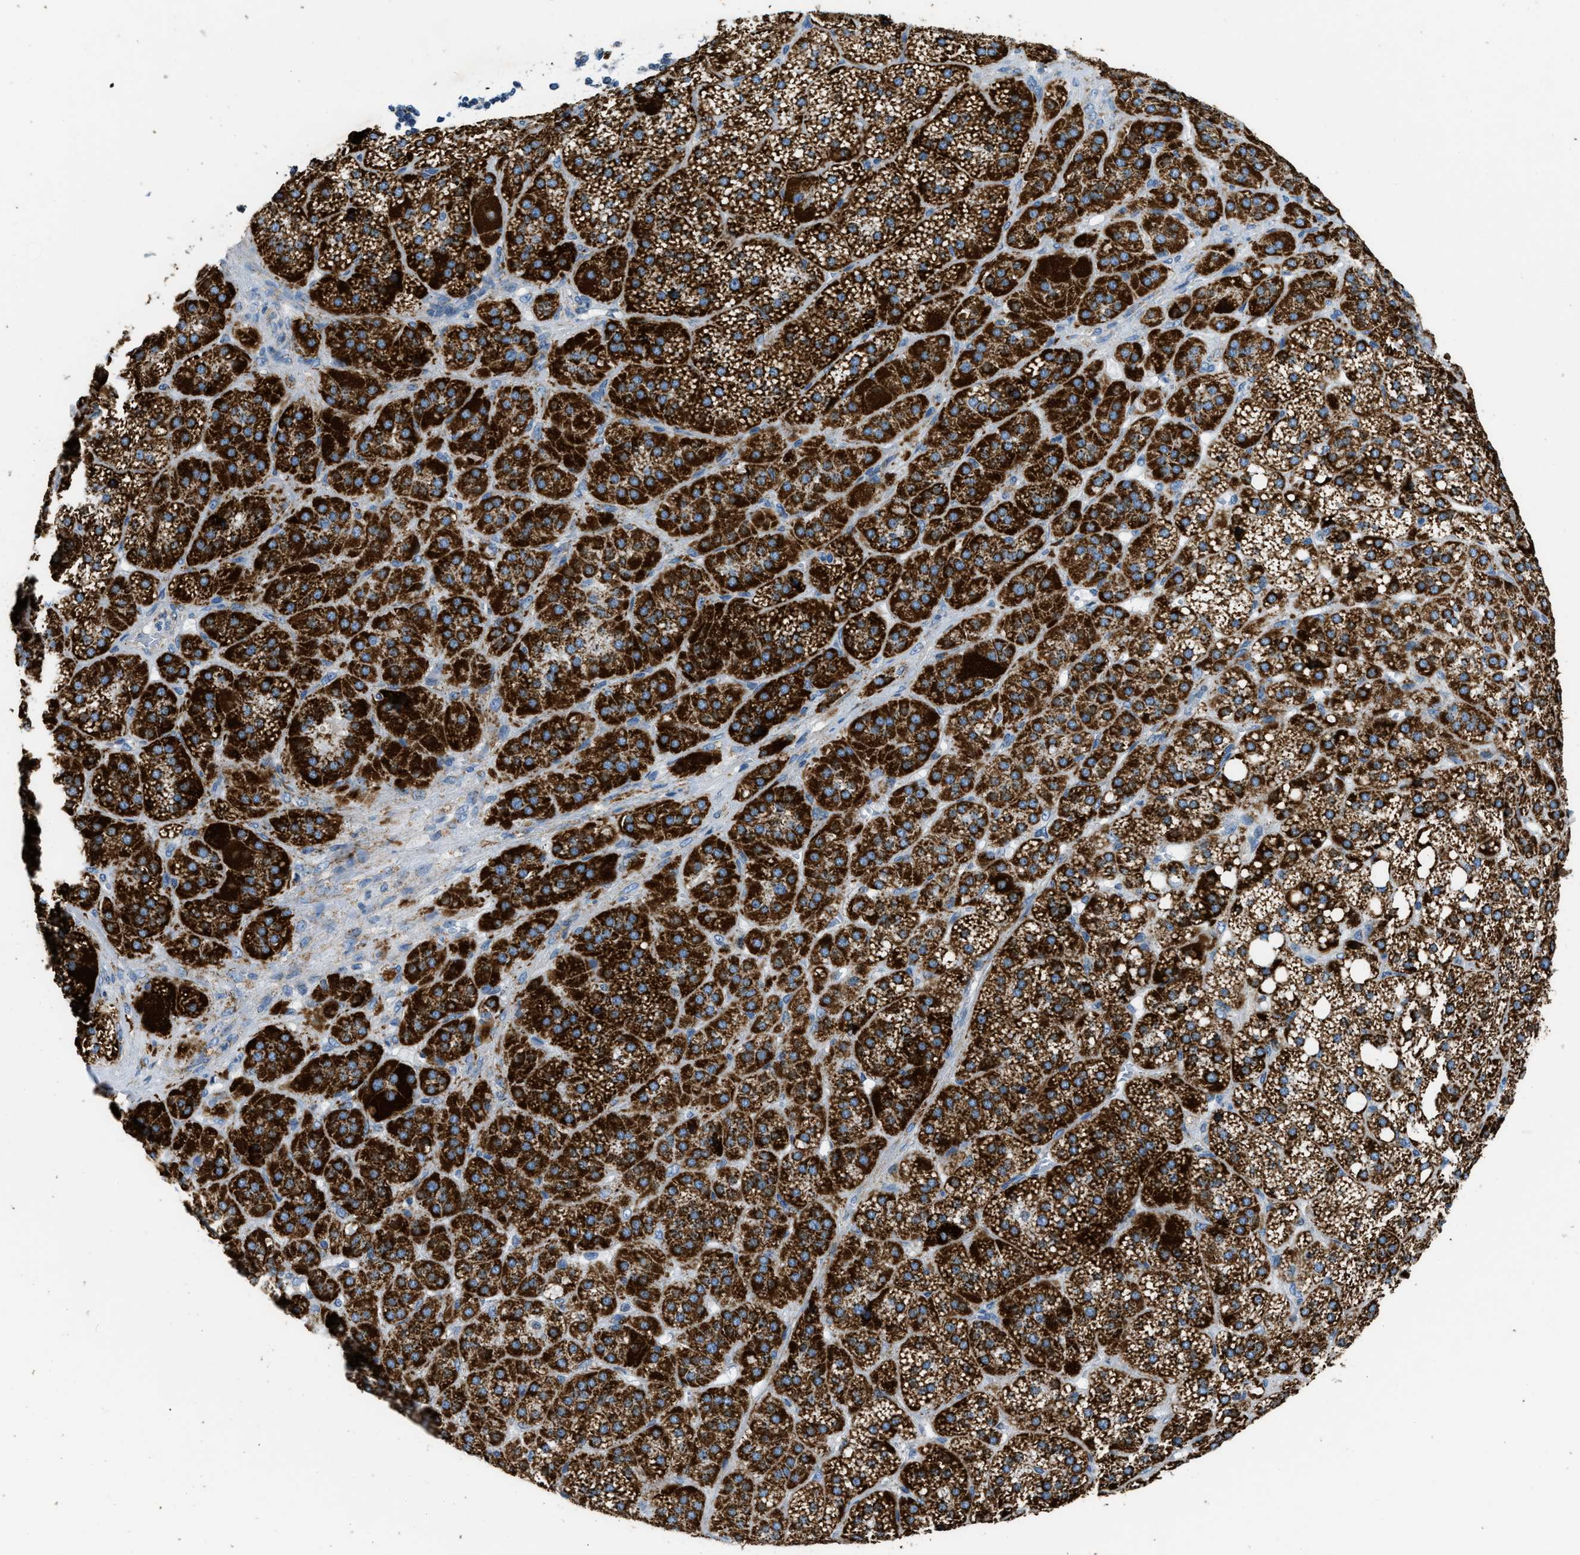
{"staining": {"intensity": "strong", "quantity": ">75%", "location": "cytoplasmic/membranous"}, "tissue": "adrenal gland", "cell_type": "Glandular cells", "image_type": "normal", "snomed": [{"axis": "morphology", "description": "Normal tissue, NOS"}, {"axis": "topography", "description": "Adrenal gland"}], "caption": "Unremarkable adrenal gland was stained to show a protein in brown. There is high levels of strong cytoplasmic/membranous staining in about >75% of glandular cells.", "gene": "ACADVL", "patient": {"sex": "female", "age": 59}}